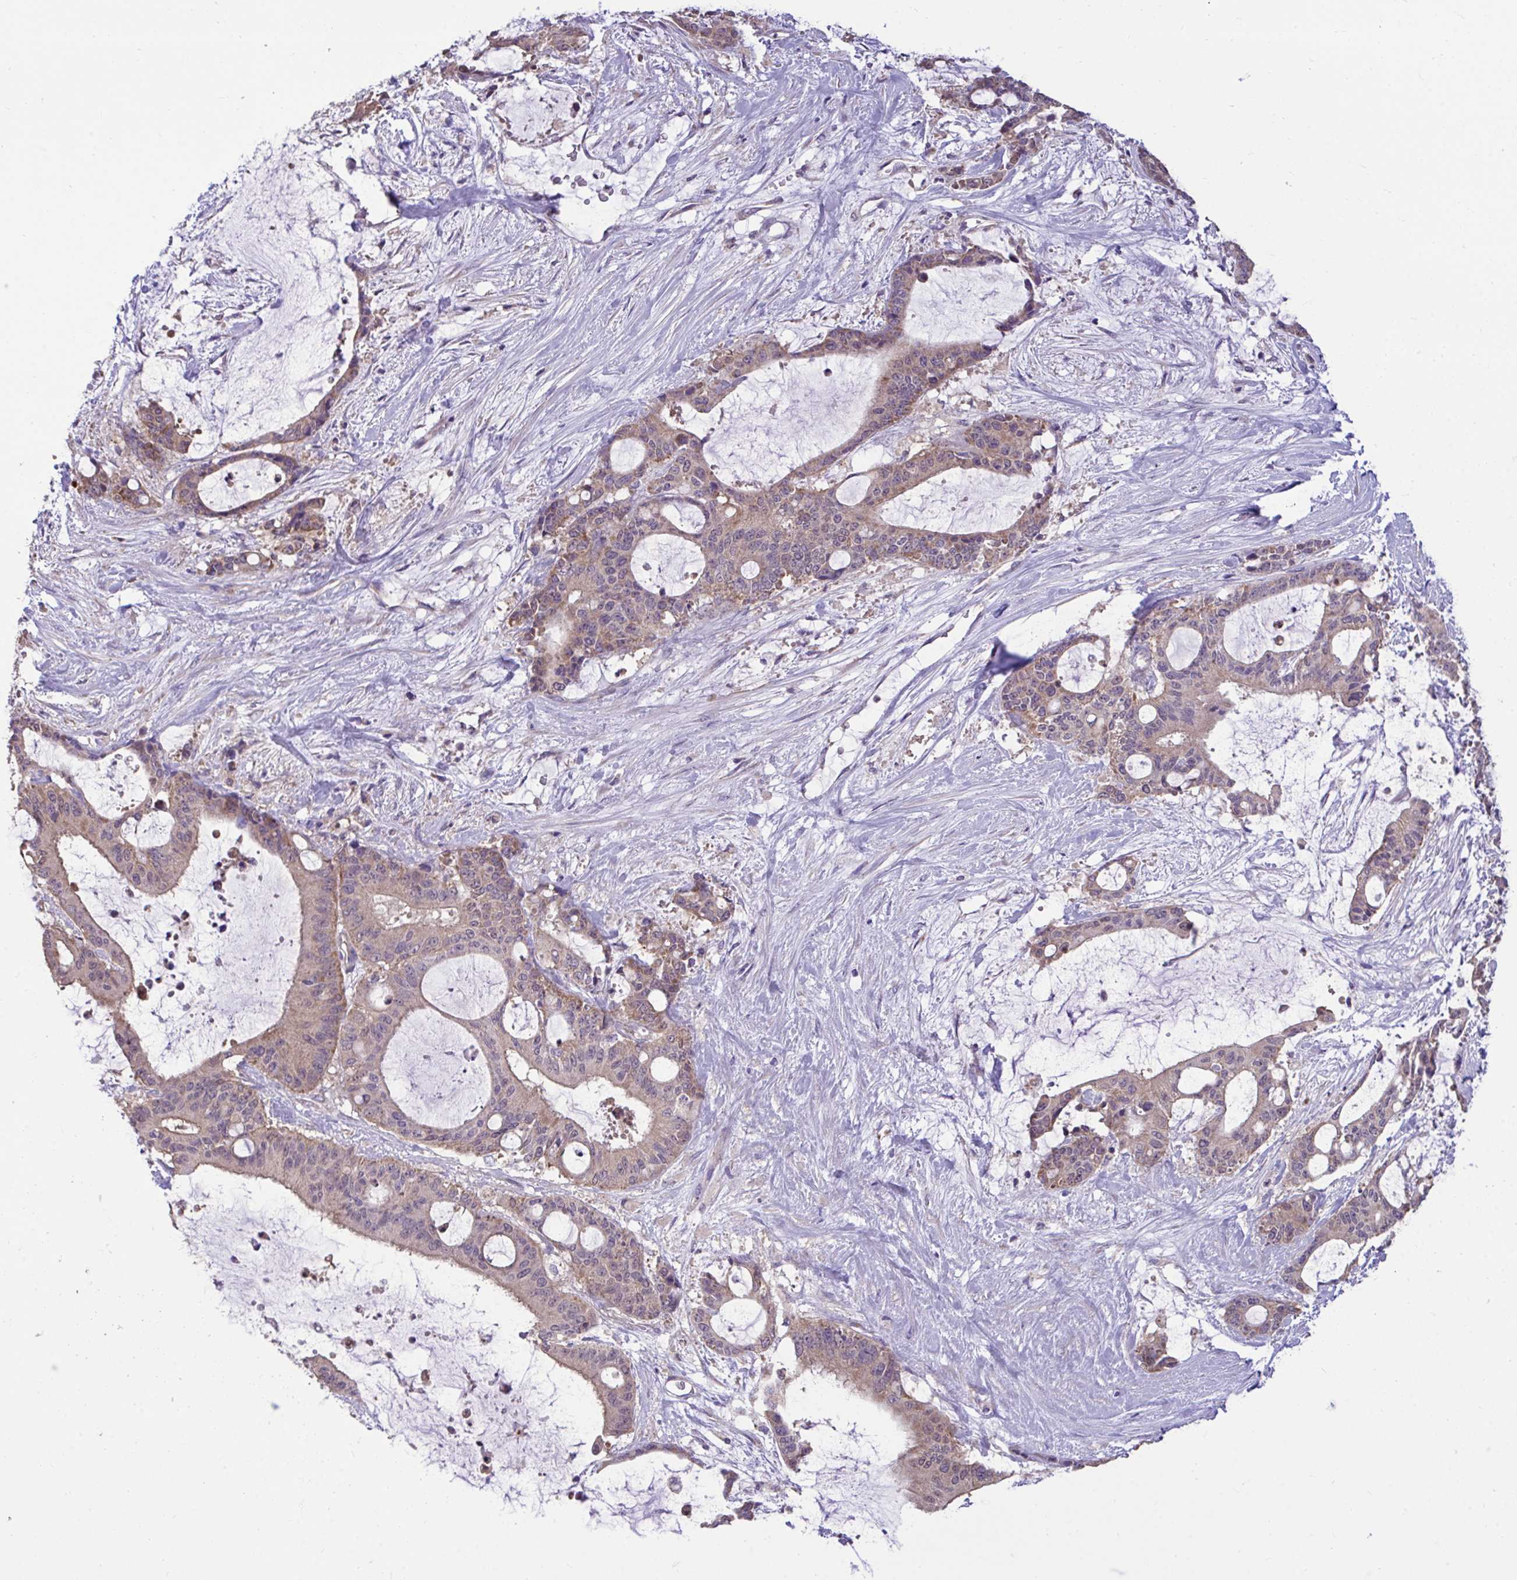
{"staining": {"intensity": "weak", "quantity": ">75%", "location": "cytoplasmic/membranous"}, "tissue": "liver cancer", "cell_type": "Tumor cells", "image_type": "cancer", "snomed": [{"axis": "morphology", "description": "Normal tissue, NOS"}, {"axis": "morphology", "description": "Cholangiocarcinoma"}, {"axis": "topography", "description": "Liver"}, {"axis": "topography", "description": "Peripheral nerve tissue"}], "caption": "Tumor cells reveal low levels of weak cytoplasmic/membranous expression in approximately >75% of cells in human liver cancer.", "gene": "SARS2", "patient": {"sex": "female", "age": 73}}